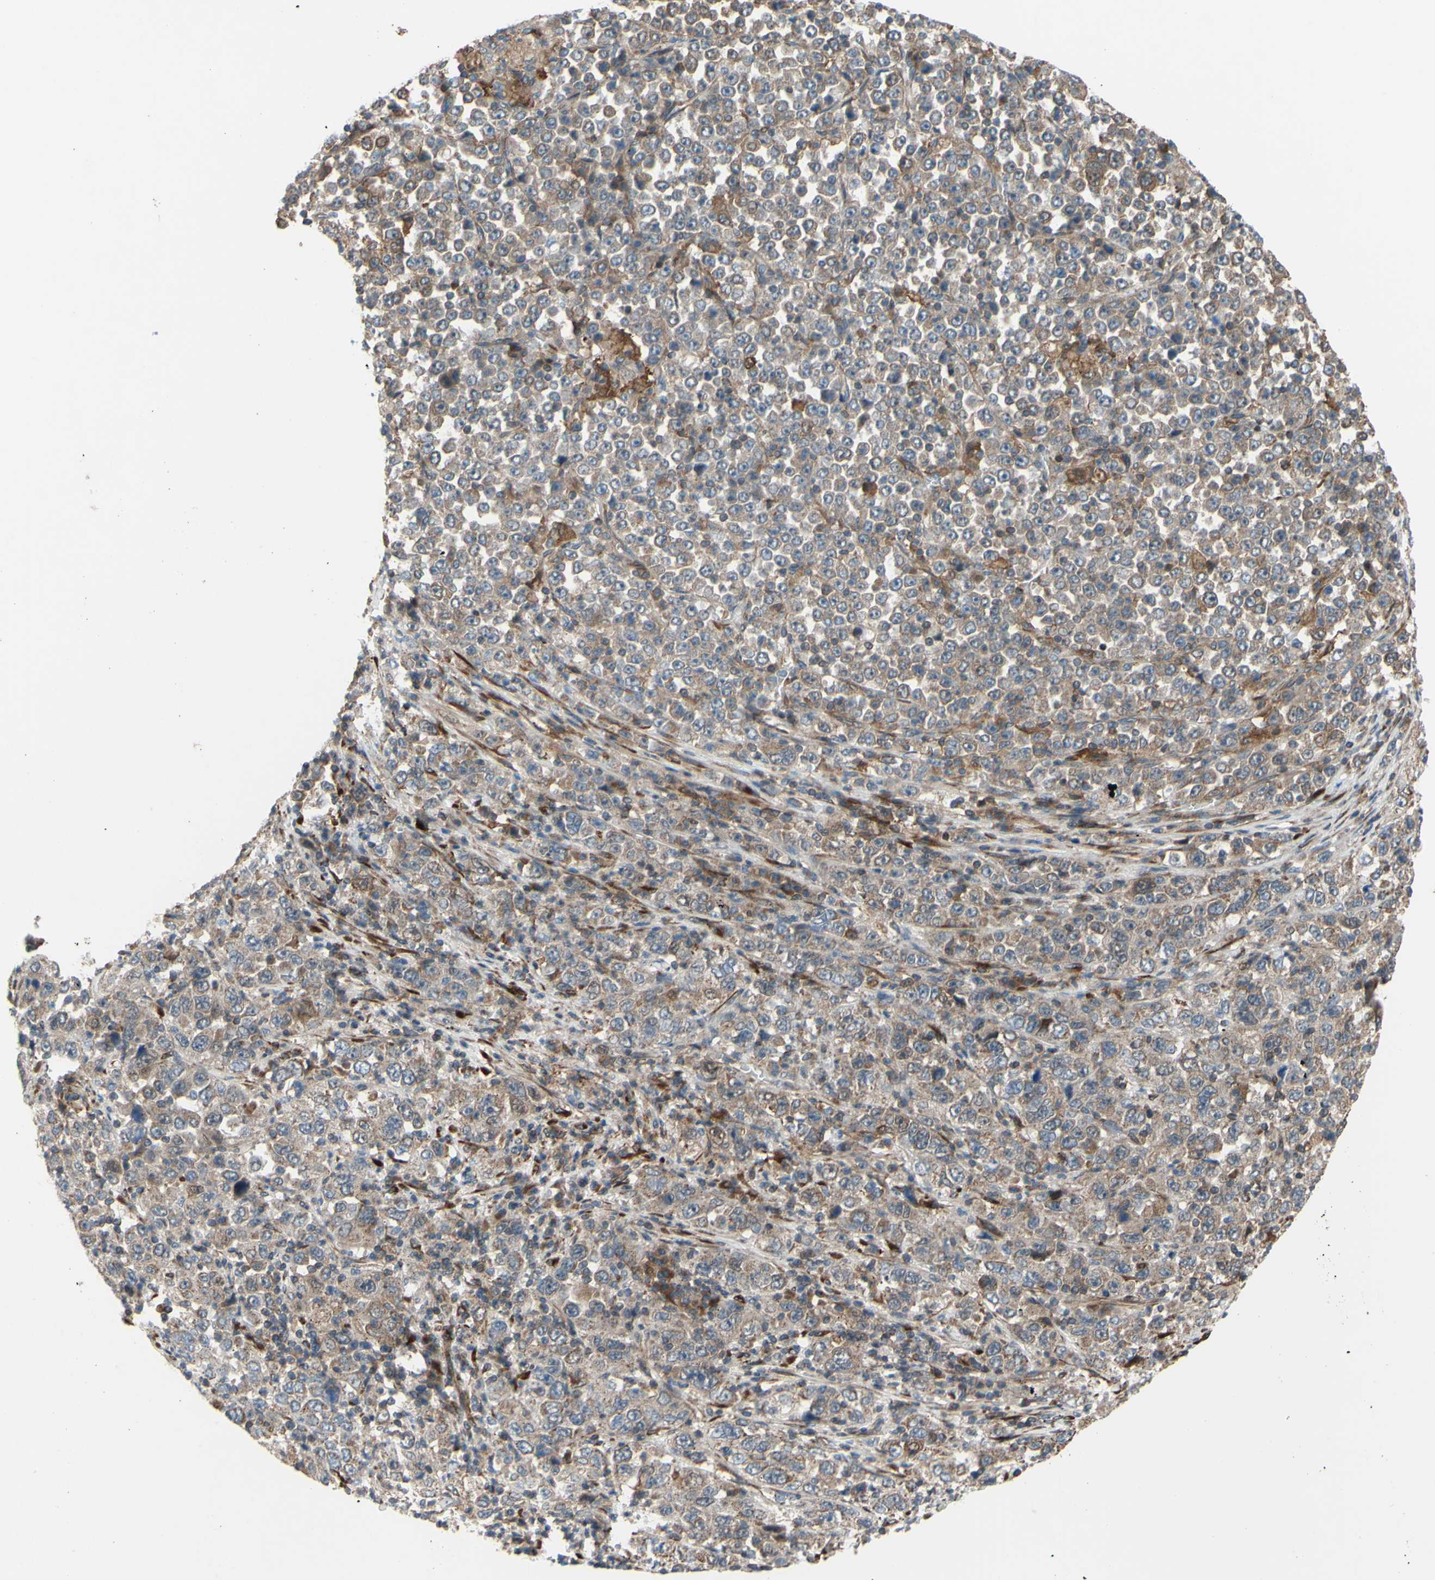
{"staining": {"intensity": "weak", "quantity": ">75%", "location": "cytoplasmic/membranous"}, "tissue": "stomach cancer", "cell_type": "Tumor cells", "image_type": "cancer", "snomed": [{"axis": "morphology", "description": "Normal tissue, NOS"}, {"axis": "morphology", "description": "Adenocarcinoma, NOS"}, {"axis": "topography", "description": "Stomach, upper"}, {"axis": "topography", "description": "Stomach"}], "caption": "Immunohistochemistry micrograph of human stomach cancer (adenocarcinoma) stained for a protein (brown), which displays low levels of weak cytoplasmic/membranous expression in approximately >75% of tumor cells.", "gene": "PRAF2", "patient": {"sex": "male", "age": 59}}